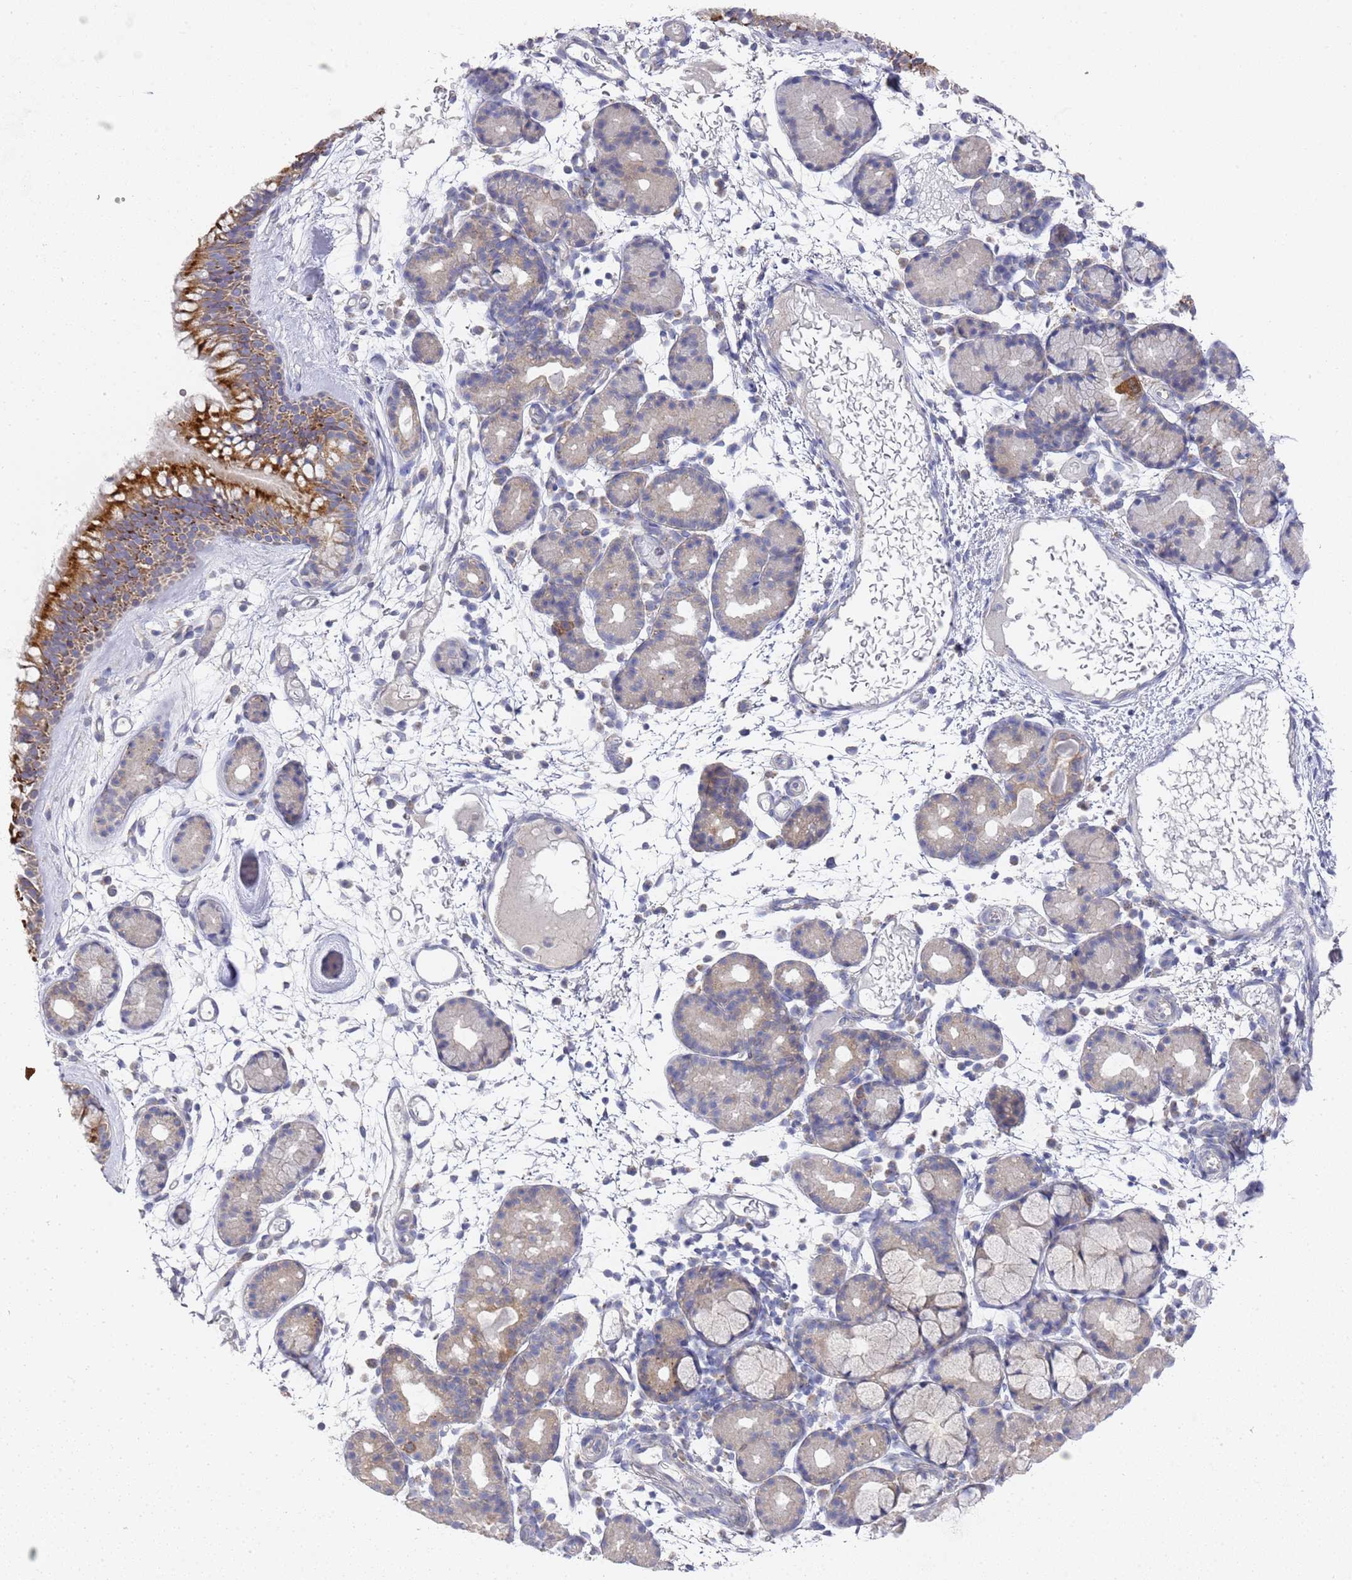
{"staining": {"intensity": "strong", "quantity": ">75%", "location": "cytoplasmic/membranous"}, "tissue": "nasopharynx", "cell_type": "Respiratory epithelial cells", "image_type": "normal", "snomed": [{"axis": "morphology", "description": "Normal tissue, NOS"}, {"axis": "topography", "description": "Nasopharynx"}], "caption": "Strong cytoplasmic/membranous protein expression is seen in about >75% of respiratory epithelial cells in nasopharynx. Nuclei are stained in blue.", "gene": "NPEPPS", "patient": {"sex": "female", "age": 81}}